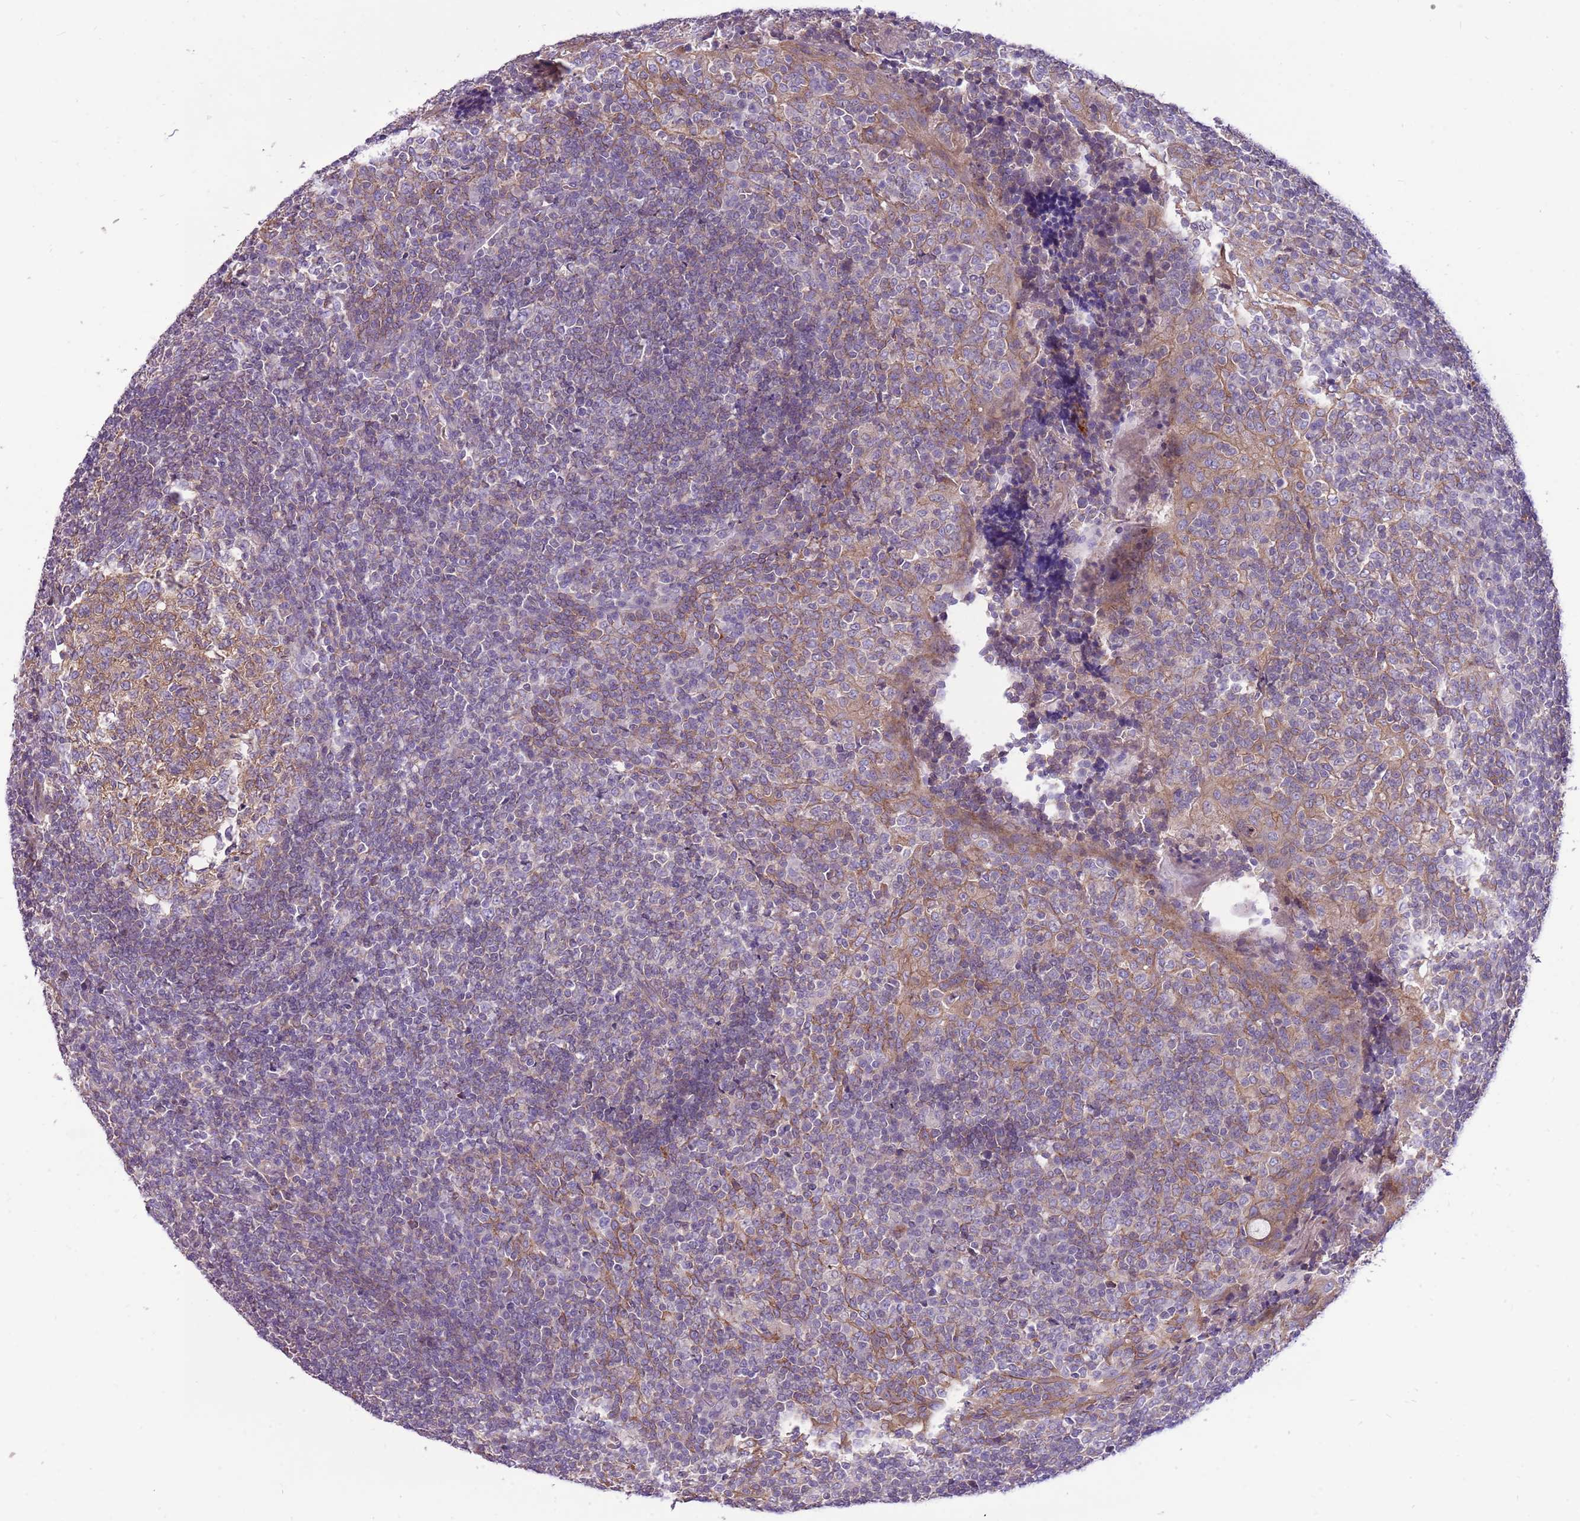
{"staining": {"intensity": "moderate", "quantity": "25%-75%", "location": "cytoplasmic/membranous"}, "tissue": "tonsil", "cell_type": "Germinal center cells", "image_type": "normal", "snomed": [{"axis": "morphology", "description": "Normal tissue, NOS"}, {"axis": "topography", "description": "Tonsil"}], "caption": "Tonsil was stained to show a protein in brown. There is medium levels of moderate cytoplasmic/membranous staining in about 25%-75% of germinal center cells. The staining is performed using DAB (3,3'-diaminobenzidine) brown chromogen to label protein expression. The nuclei are counter-stained blue using hematoxylin.", "gene": "WDR90", "patient": {"sex": "female", "age": 19}}